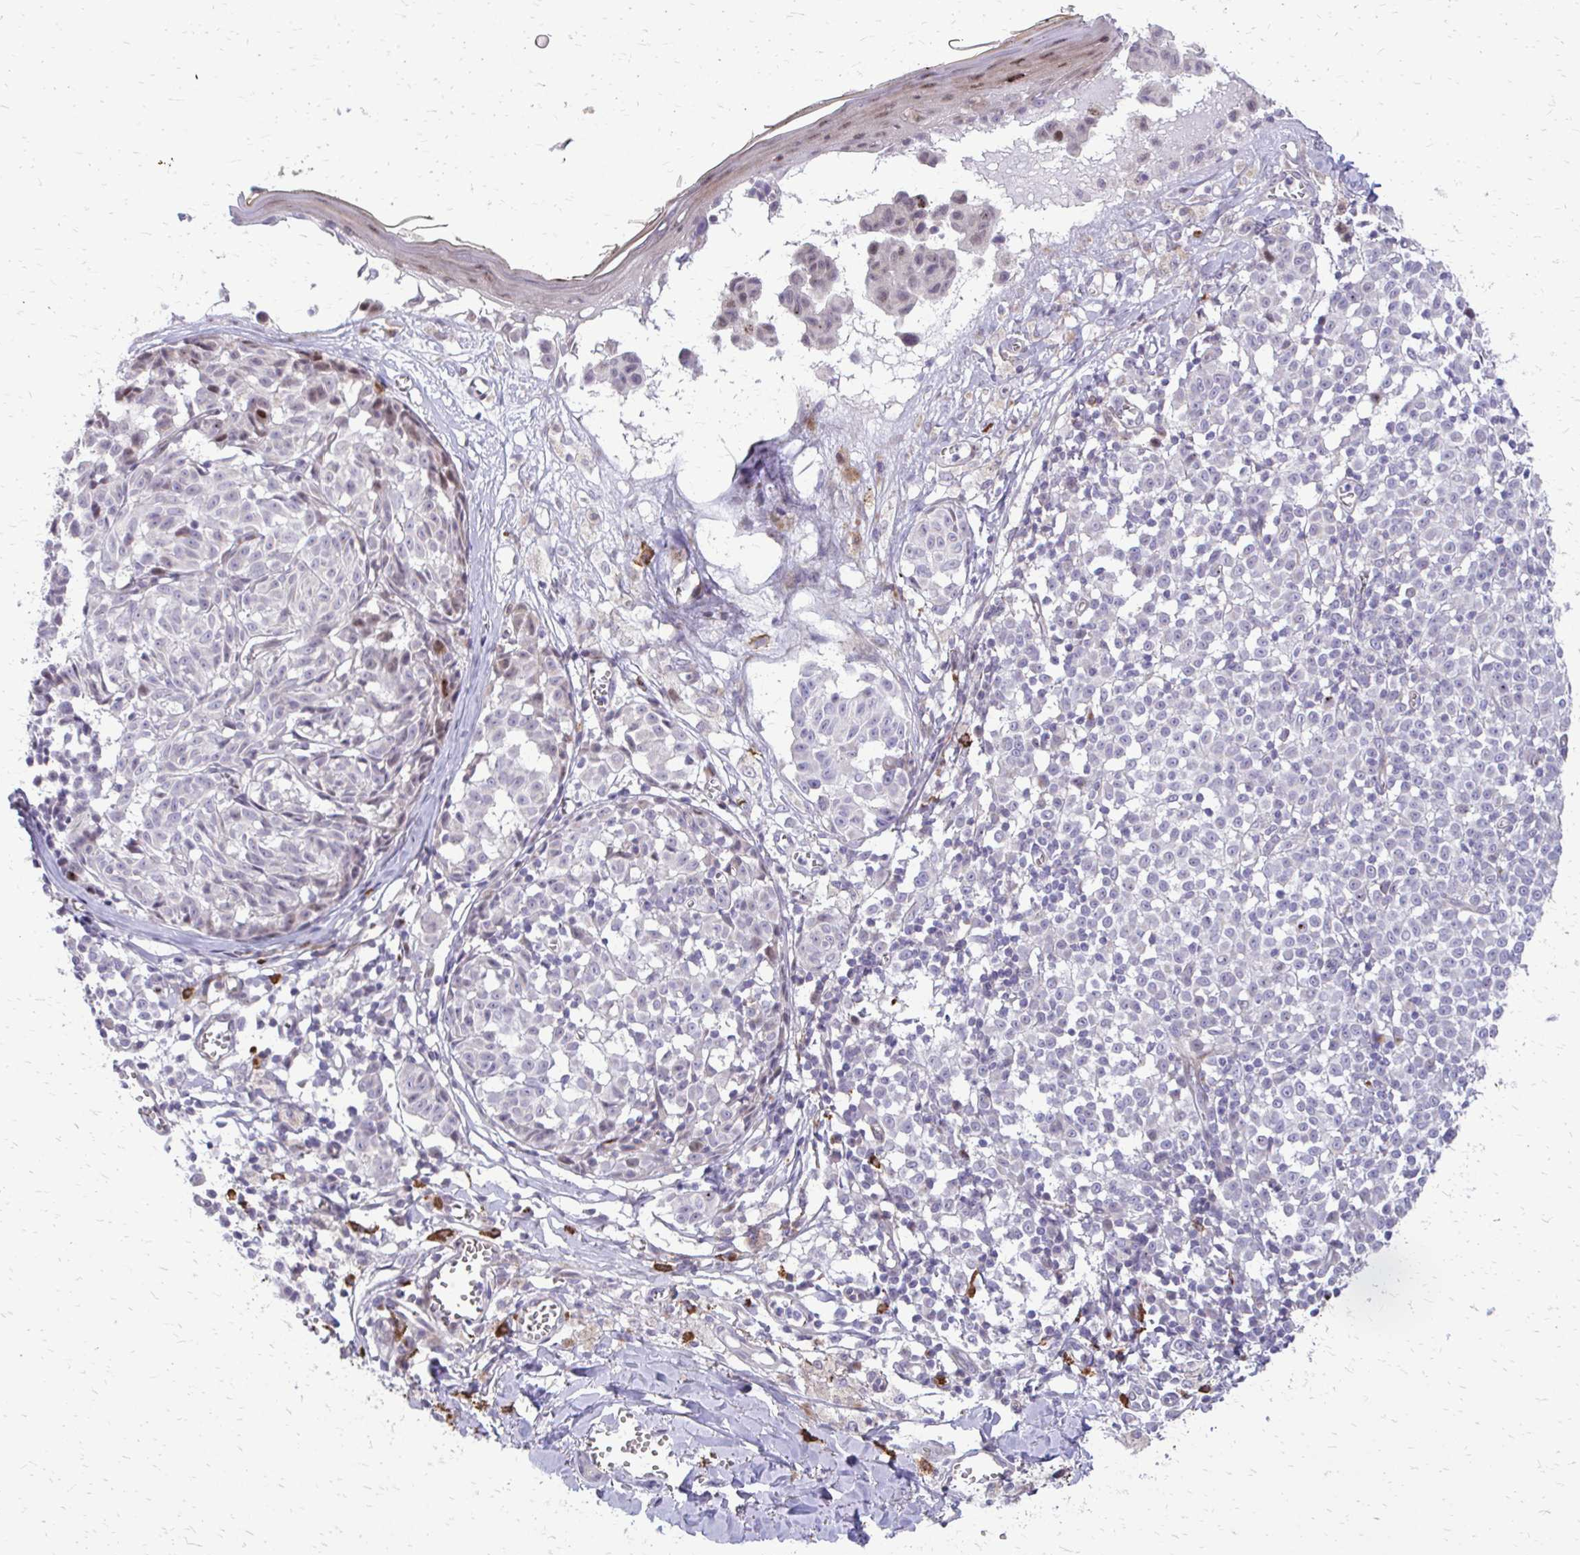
{"staining": {"intensity": "negative", "quantity": "none", "location": "none"}, "tissue": "melanoma", "cell_type": "Tumor cells", "image_type": "cancer", "snomed": [{"axis": "morphology", "description": "Malignant melanoma, NOS"}, {"axis": "topography", "description": "Skin"}], "caption": "An immunohistochemistry (IHC) image of malignant melanoma is shown. There is no staining in tumor cells of malignant melanoma.", "gene": "FUNDC2", "patient": {"sex": "female", "age": 43}}